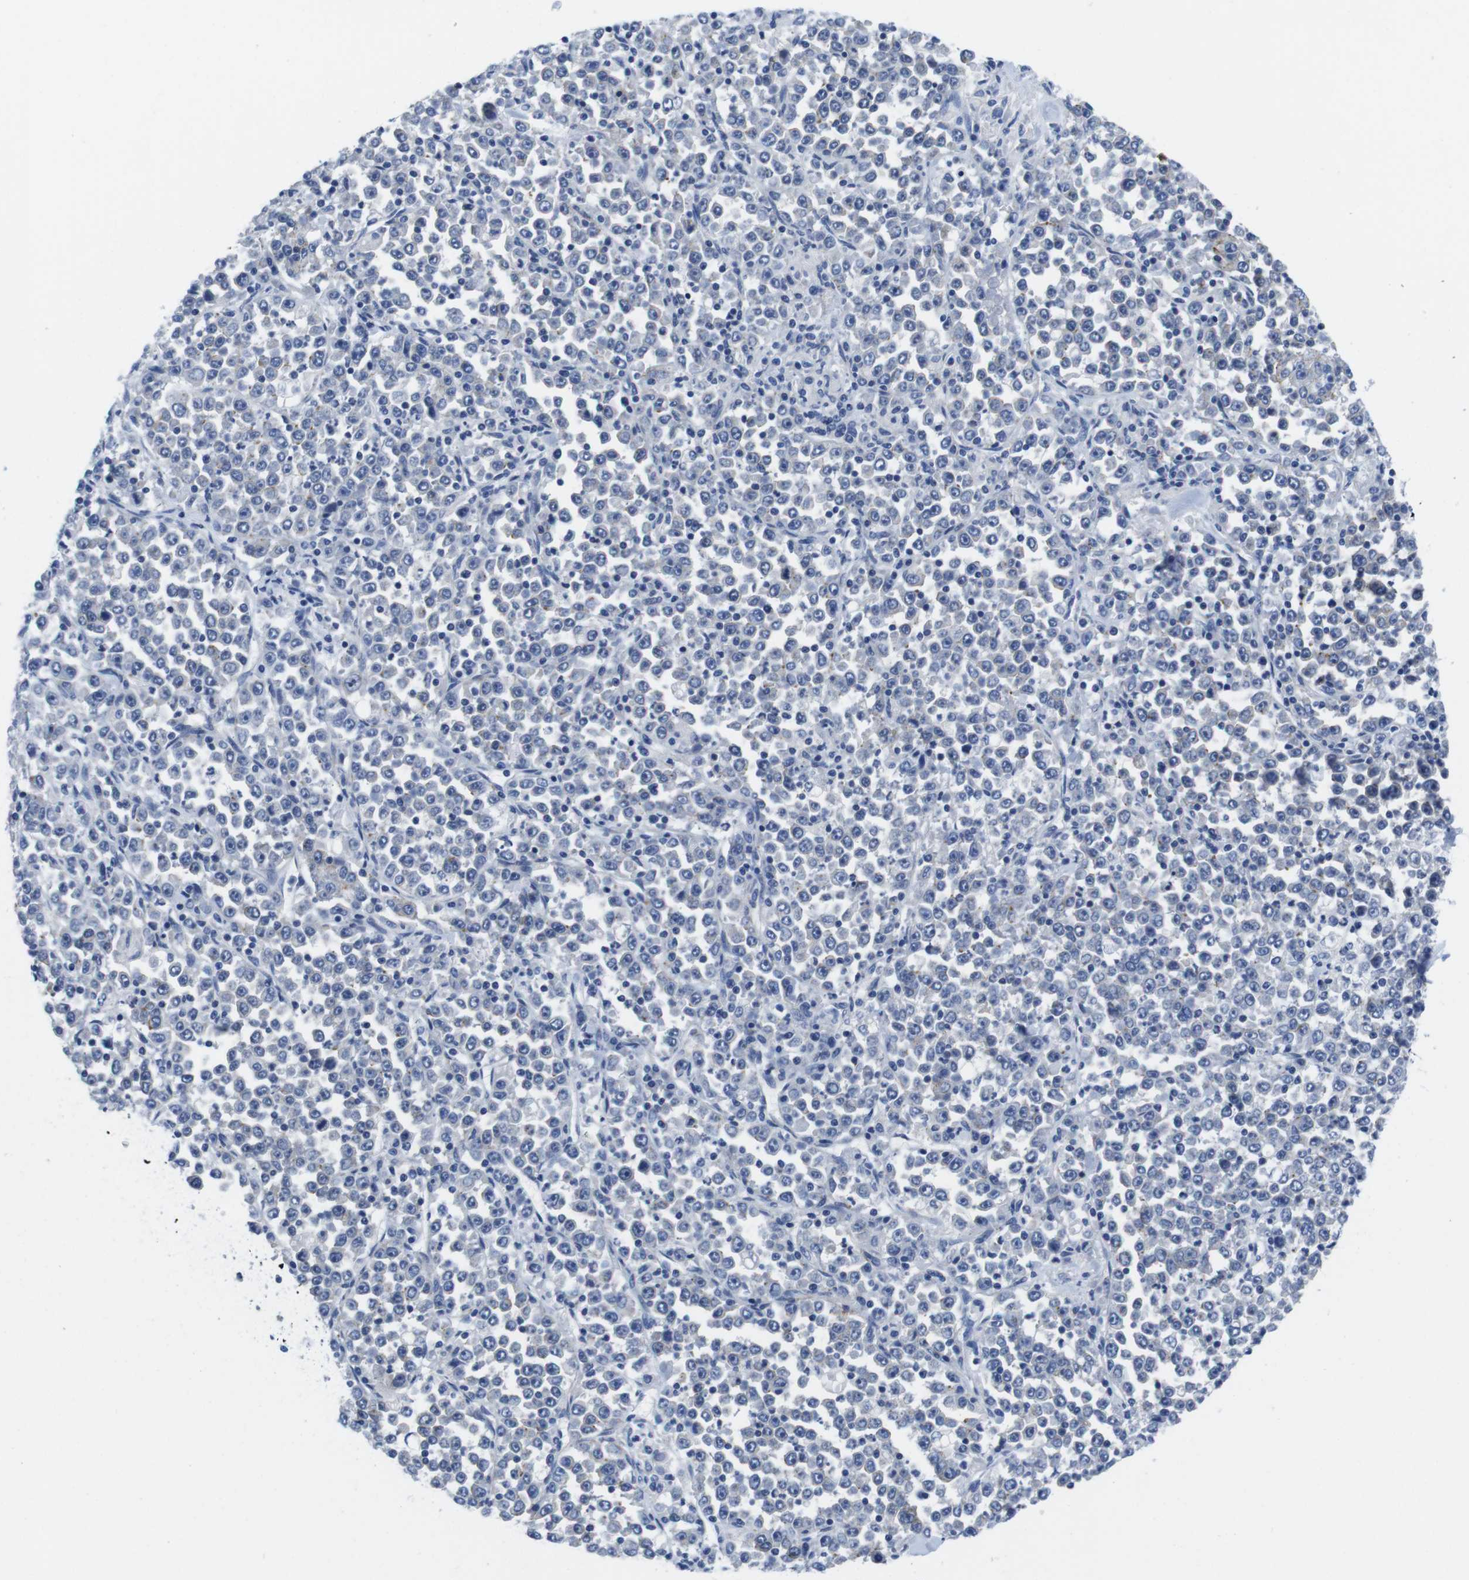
{"staining": {"intensity": "negative", "quantity": "none", "location": "none"}, "tissue": "stomach cancer", "cell_type": "Tumor cells", "image_type": "cancer", "snomed": [{"axis": "morphology", "description": "Normal tissue, NOS"}, {"axis": "morphology", "description": "Adenocarcinoma, NOS"}, {"axis": "topography", "description": "Stomach, upper"}, {"axis": "topography", "description": "Stomach"}], "caption": "A high-resolution histopathology image shows immunohistochemistry staining of stomach cancer, which displays no significant expression in tumor cells. (DAB immunohistochemistry (IHC), high magnification).", "gene": "SCRIB", "patient": {"sex": "male", "age": 59}}